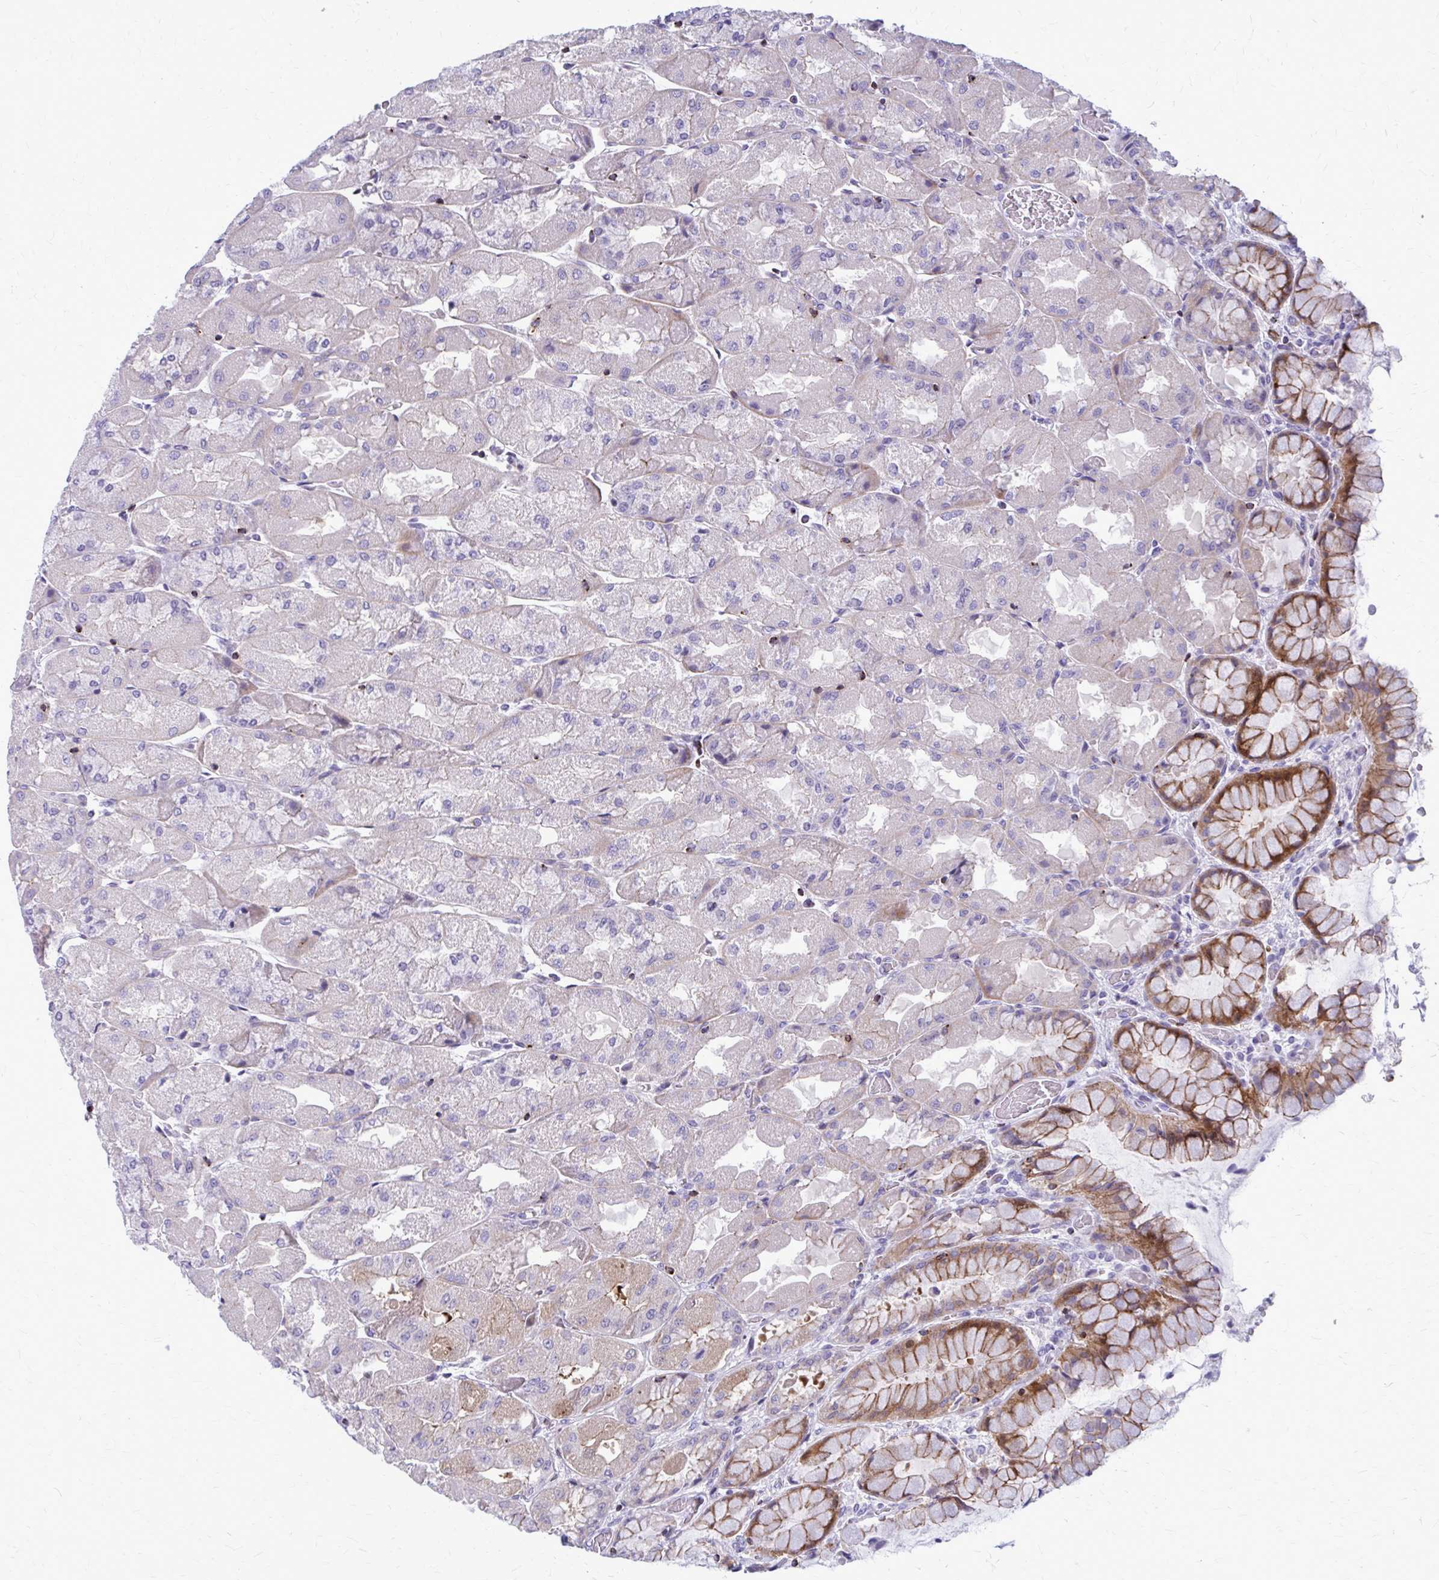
{"staining": {"intensity": "moderate", "quantity": "25%-75%", "location": "cytoplasmic/membranous"}, "tissue": "stomach", "cell_type": "Glandular cells", "image_type": "normal", "snomed": [{"axis": "morphology", "description": "Normal tissue, NOS"}, {"axis": "topography", "description": "Stomach"}], "caption": "Protein positivity by immunohistochemistry (IHC) shows moderate cytoplasmic/membranous staining in about 25%-75% of glandular cells in normal stomach. (IHC, brightfield microscopy, high magnification).", "gene": "PEDS1", "patient": {"sex": "female", "age": 61}}